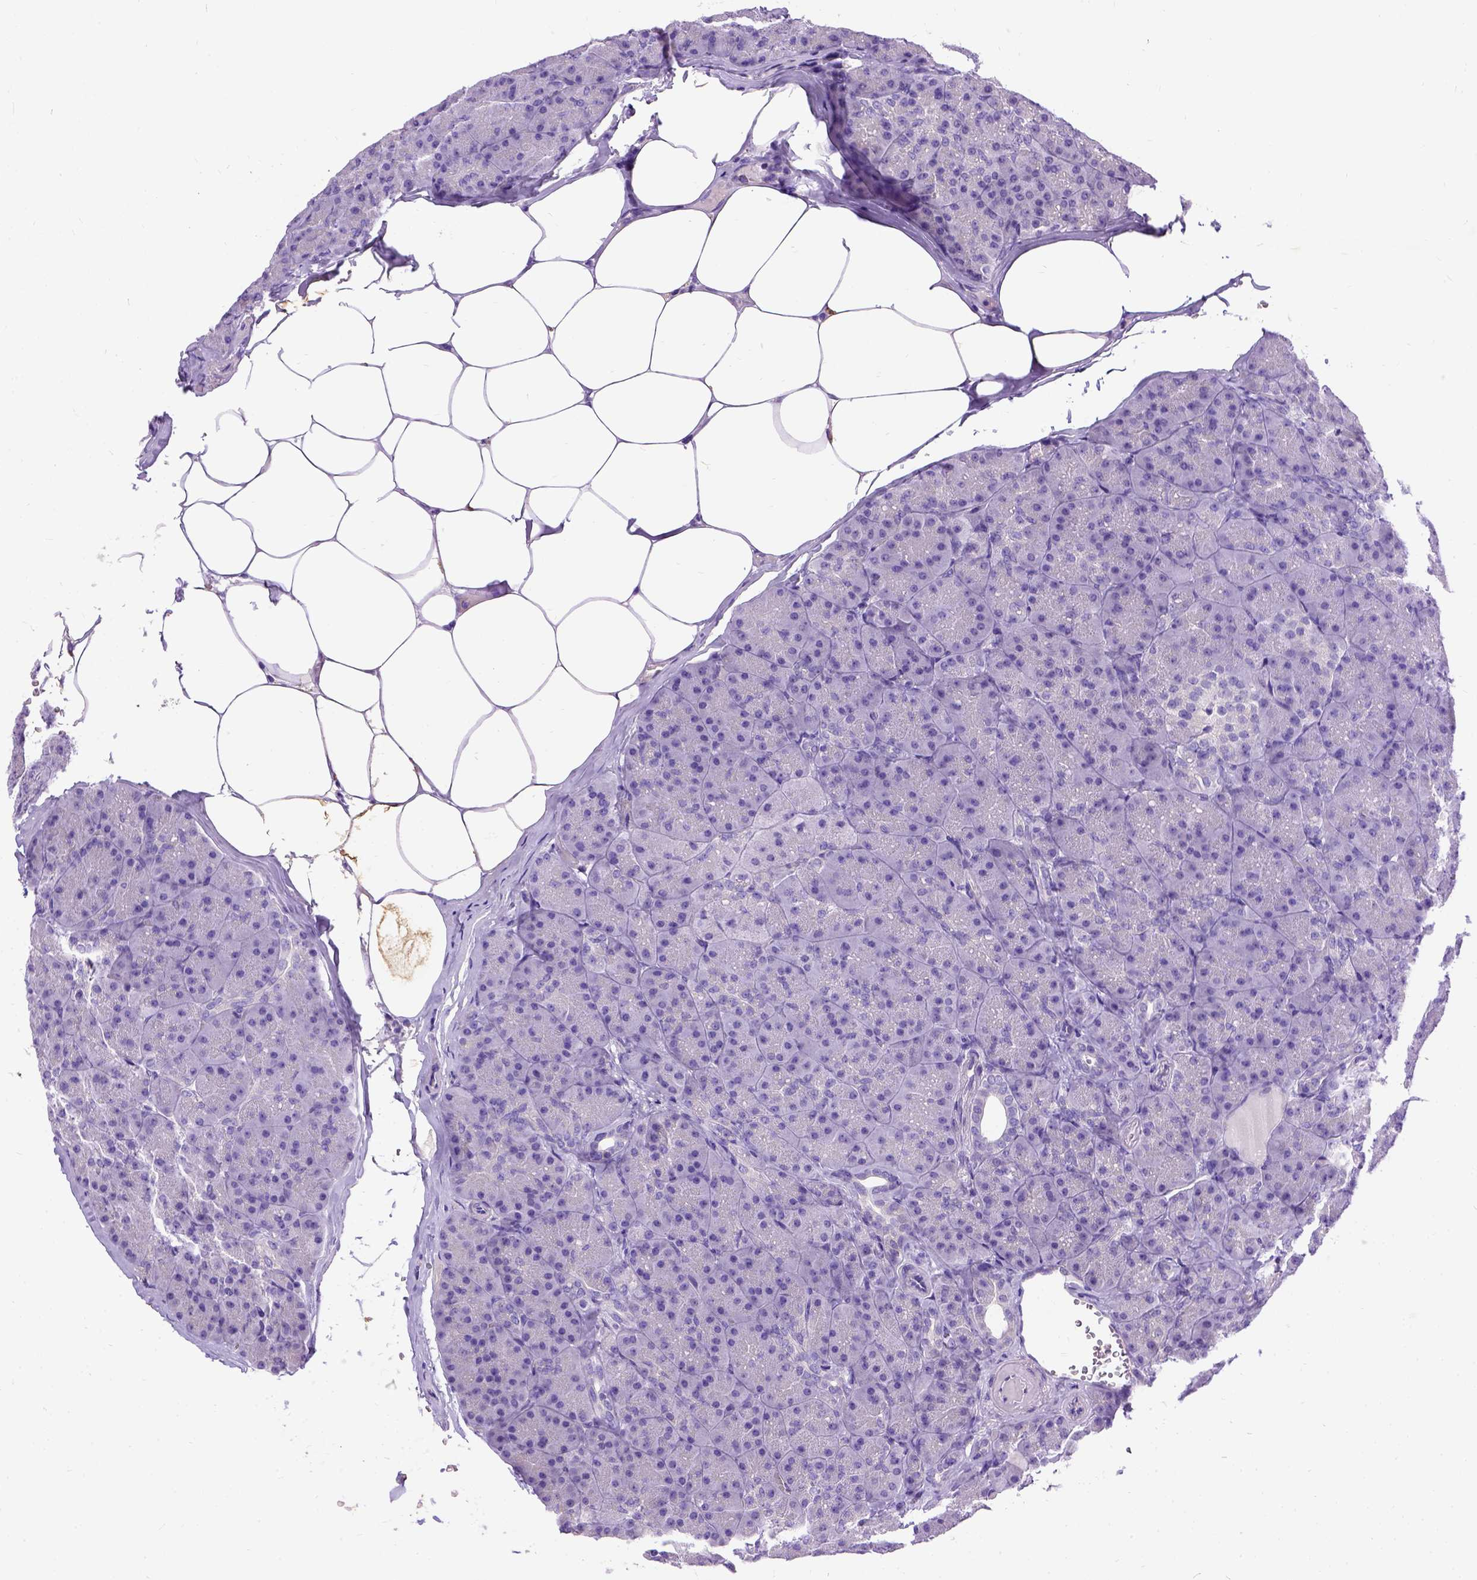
{"staining": {"intensity": "negative", "quantity": "none", "location": "none"}, "tissue": "pancreas", "cell_type": "Exocrine glandular cells", "image_type": "normal", "snomed": [{"axis": "morphology", "description": "Normal tissue, NOS"}, {"axis": "topography", "description": "Pancreas"}], "caption": "IHC image of normal pancreas: pancreas stained with DAB reveals no significant protein expression in exocrine glandular cells.", "gene": "CFAP54", "patient": {"sex": "male", "age": 57}}